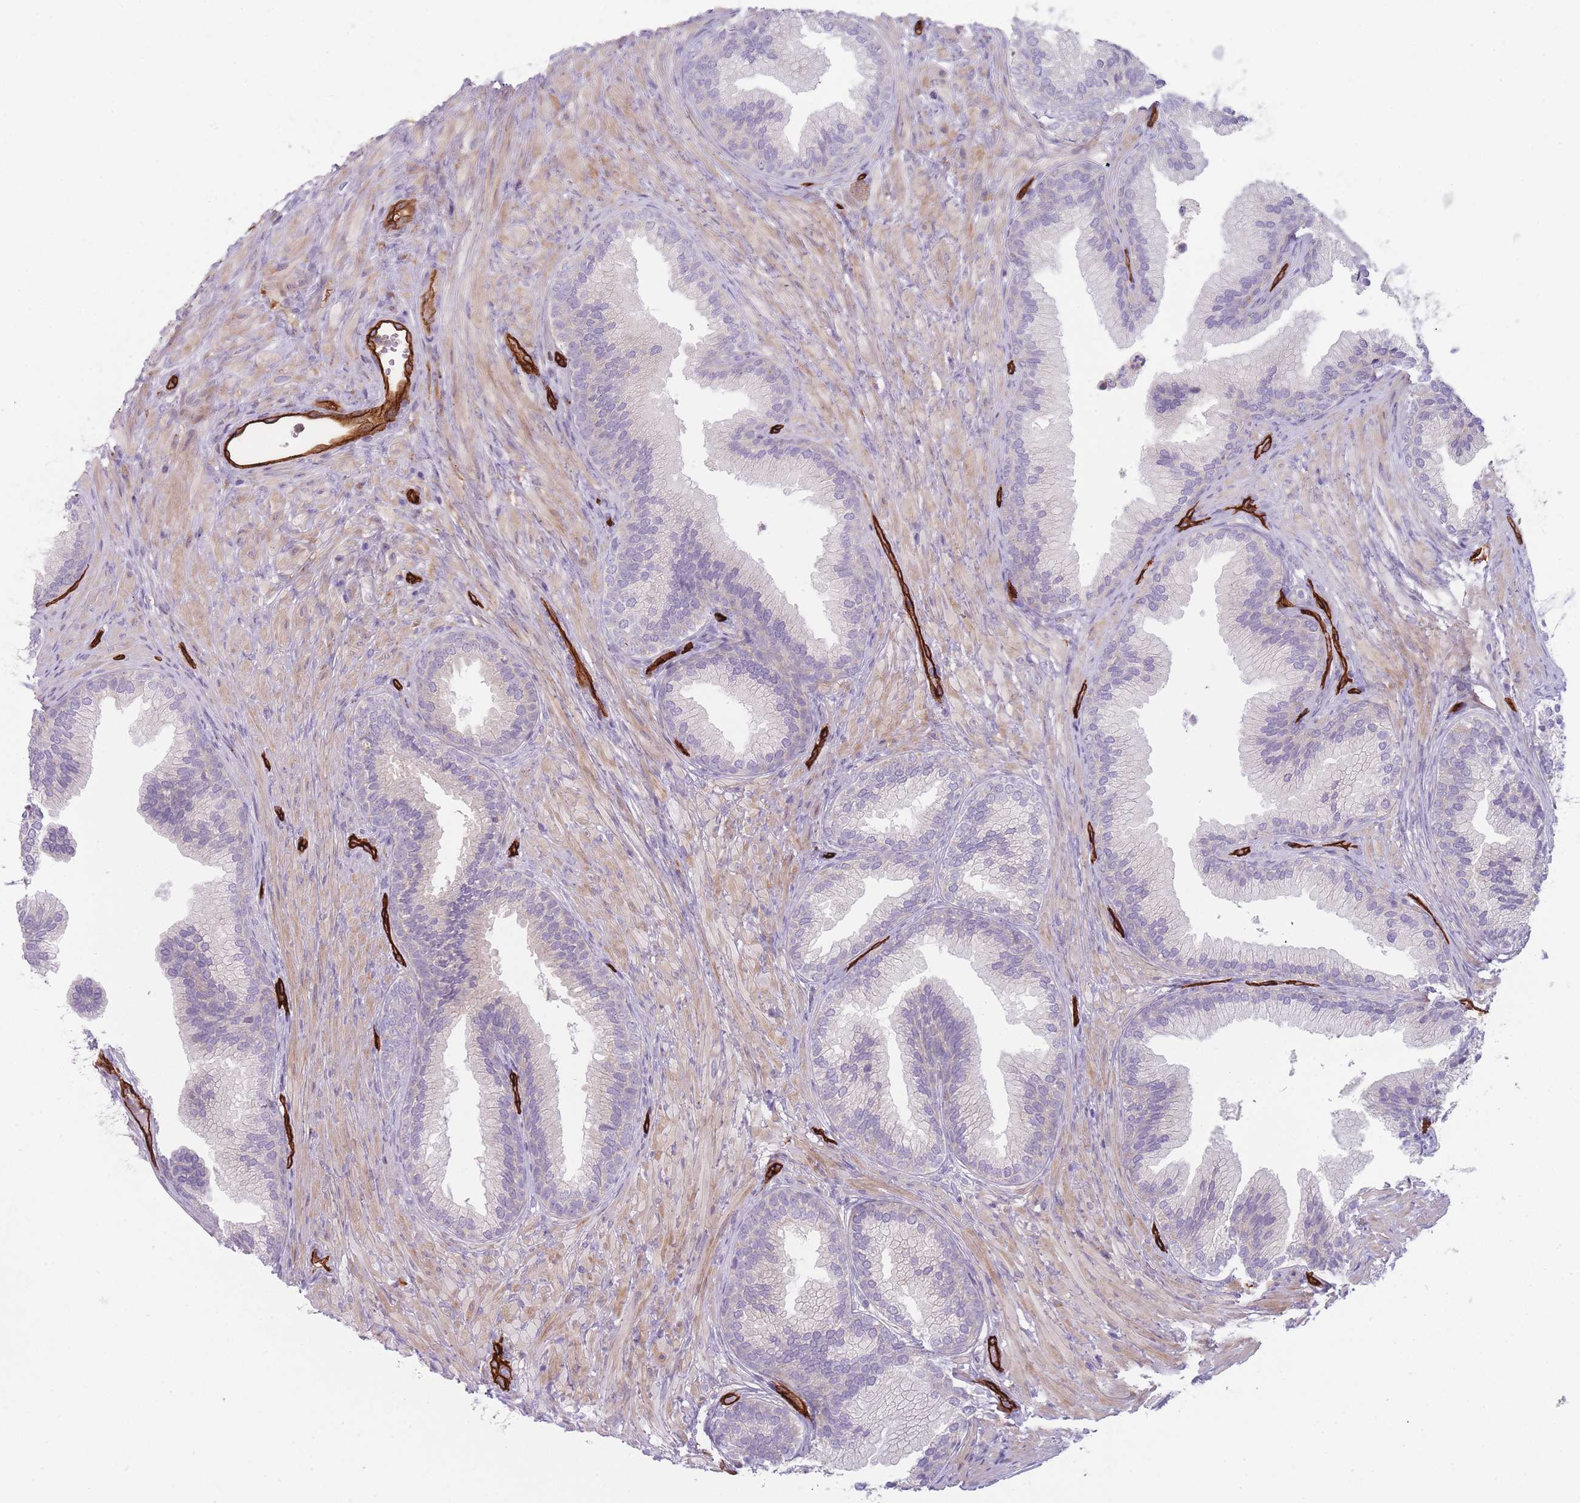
{"staining": {"intensity": "negative", "quantity": "none", "location": "none"}, "tissue": "prostate", "cell_type": "Glandular cells", "image_type": "normal", "snomed": [{"axis": "morphology", "description": "Normal tissue, NOS"}, {"axis": "topography", "description": "Prostate"}], "caption": "This is a micrograph of immunohistochemistry staining of benign prostate, which shows no positivity in glandular cells. (Stains: DAB (3,3'-diaminobenzidine) IHC with hematoxylin counter stain, Microscopy: brightfield microscopy at high magnification).", "gene": "CD300LF", "patient": {"sex": "male", "age": 76}}